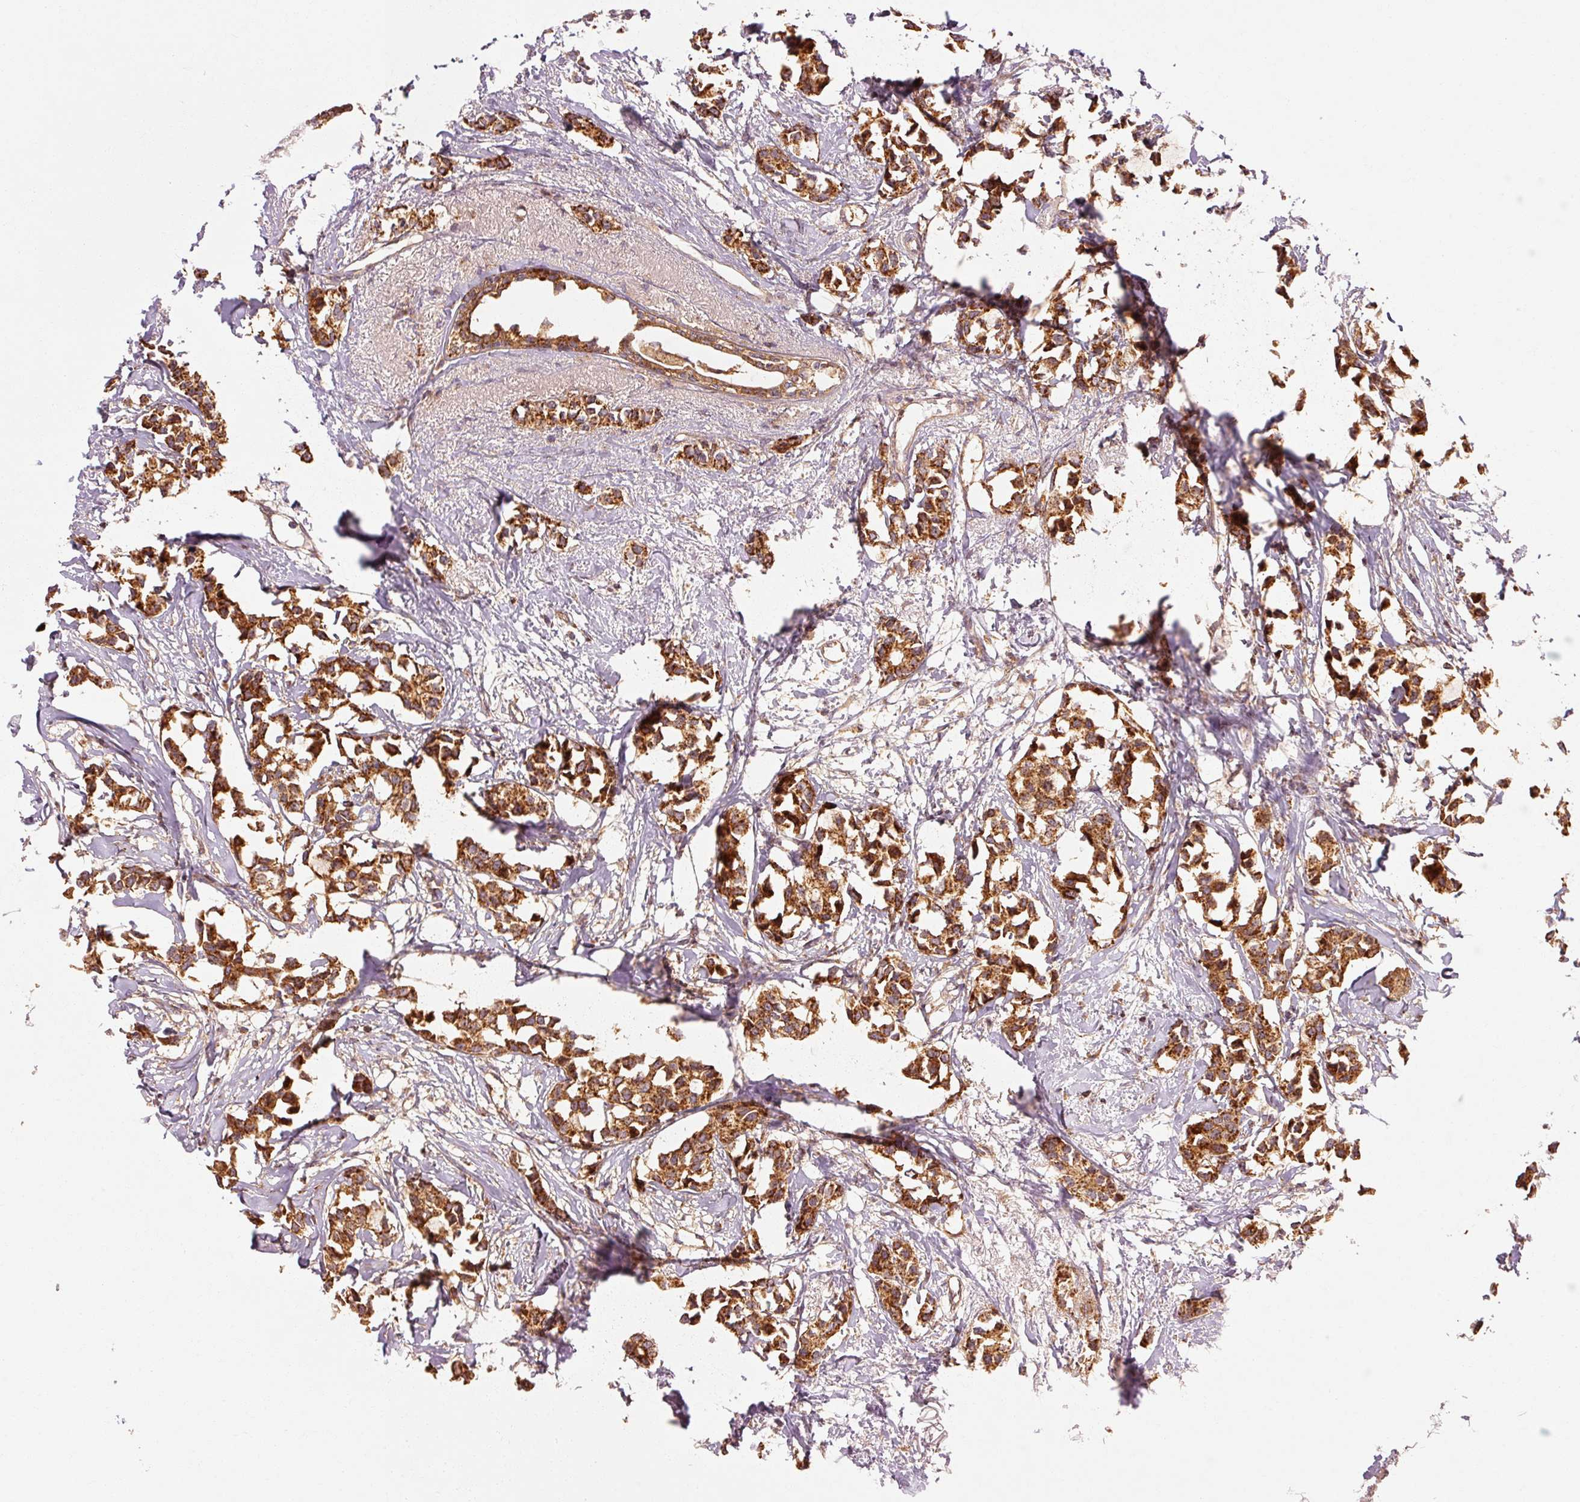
{"staining": {"intensity": "strong", "quantity": ">75%", "location": "cytoplasmic/membranous"}, "tissue": "breast cancer", "cell_type": "Tumor cells", "image_type": "cancer", "snomed": [{"axis": "morphology", "description": "Duct carcinoma"}, {"axis": "topography", "description": "Breast"}], "caption": "Immunohistochemistry (IHC) micrograph of invasive ductal carcinoma (breast) stained for a protein (brown), which exhibits high levels of strong cytoplasmic/membranous positivity in about >75% of tumor cells.", "gene": "CTNNA1", "patient": {"sex": "female", "age": 73}}